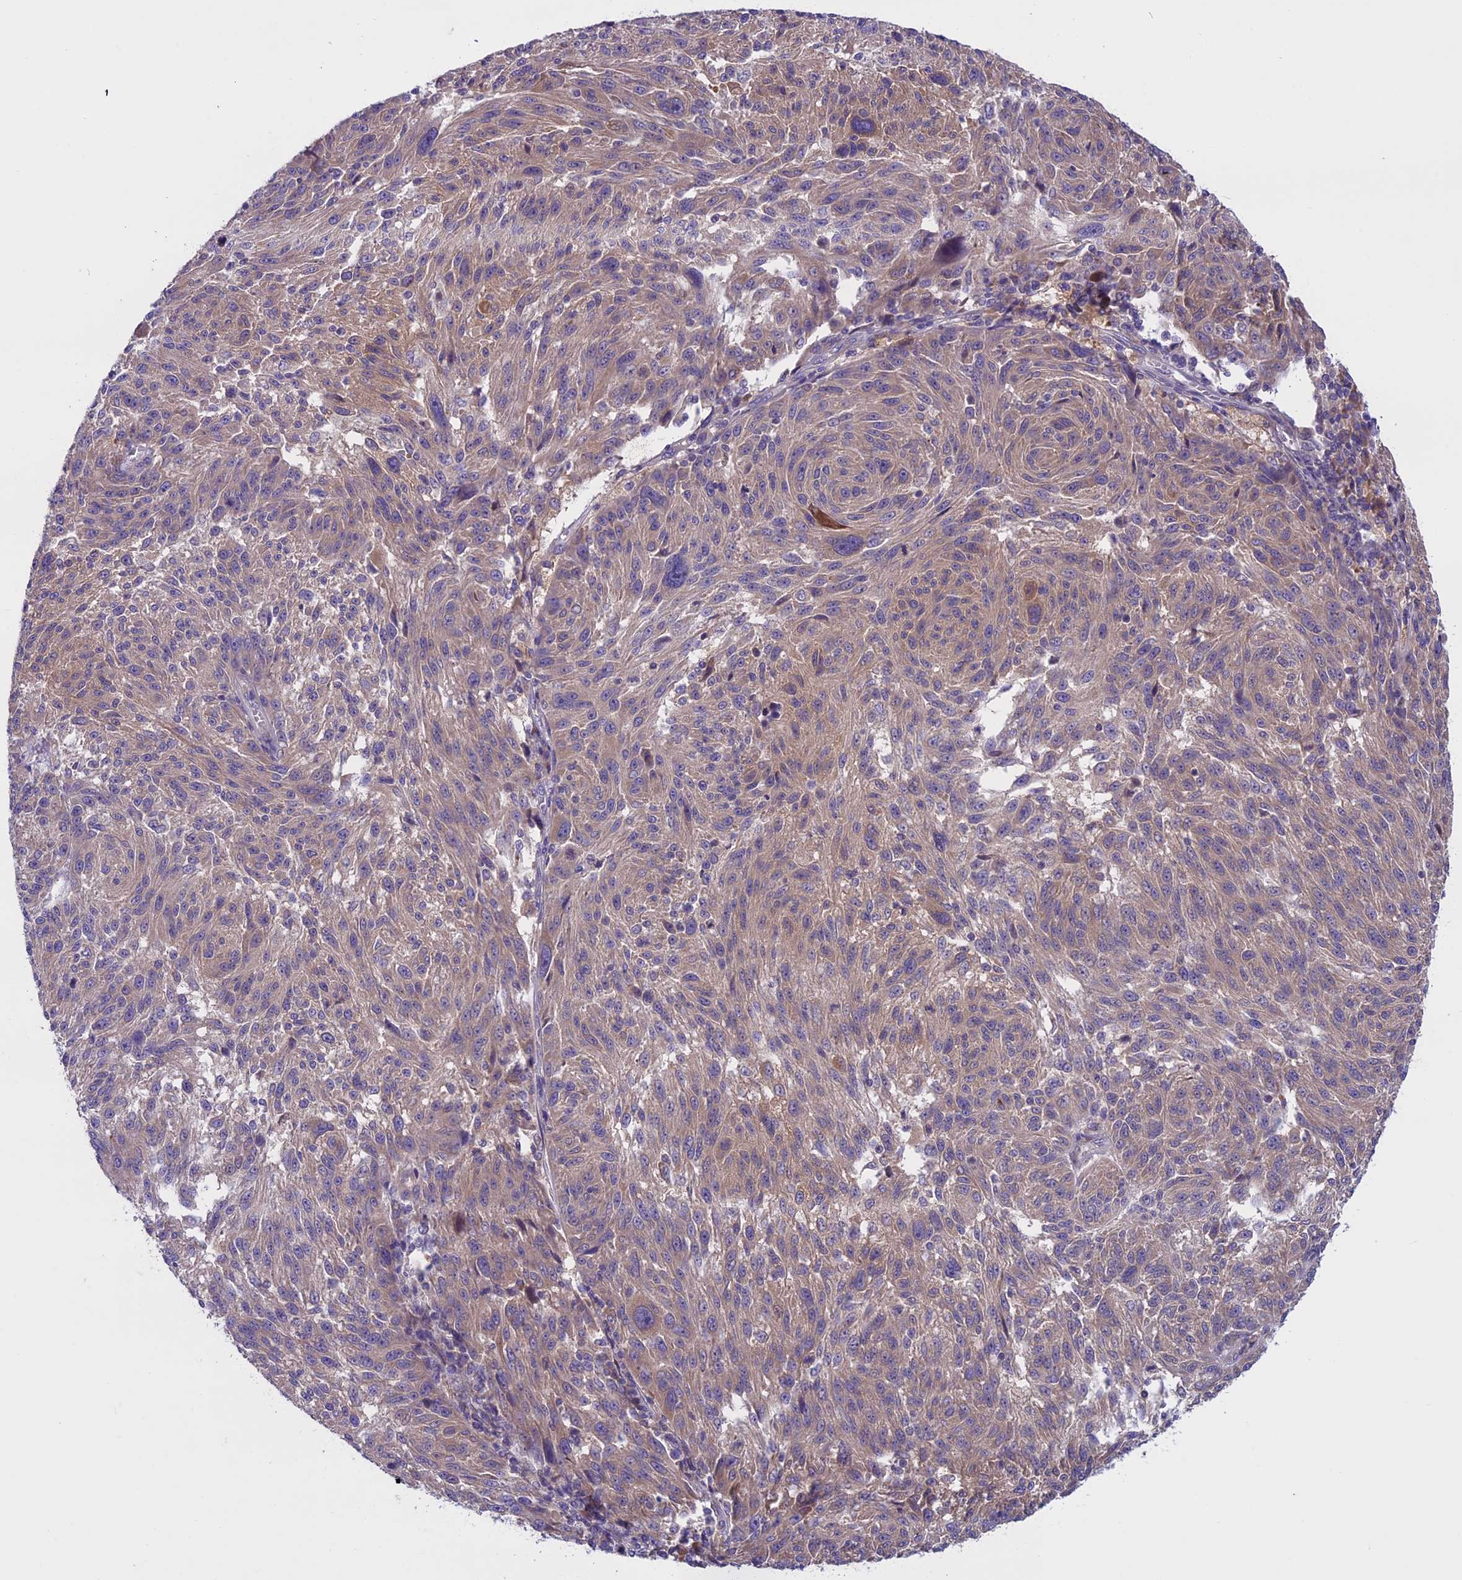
{"staining": {"intensity": "weak", "quantity": ">75%", "location": "cytoplasmic/membranous"}, "tissue": "melanoma", "cell_type": "Tumor cells", "image_type": "cancer", "snomed": [{"axis": "morphology", "description": "Malignant melanoma, NOS"}, {"axis": "topography", "description": "Skin"}], "caption": "Protein expression analysis of human malignant melanoma reveals weak cytoplasmic/membranous staining in approximately >75% of tumor cells. The staining was performed using DAB (3,3'-diaminobenzidine), with brown indicating positive protein expression. Nuclei are stained blue with hematoxylin.", "gene": "DCTN5", "patient": {"sex": "male", "age": 53}}